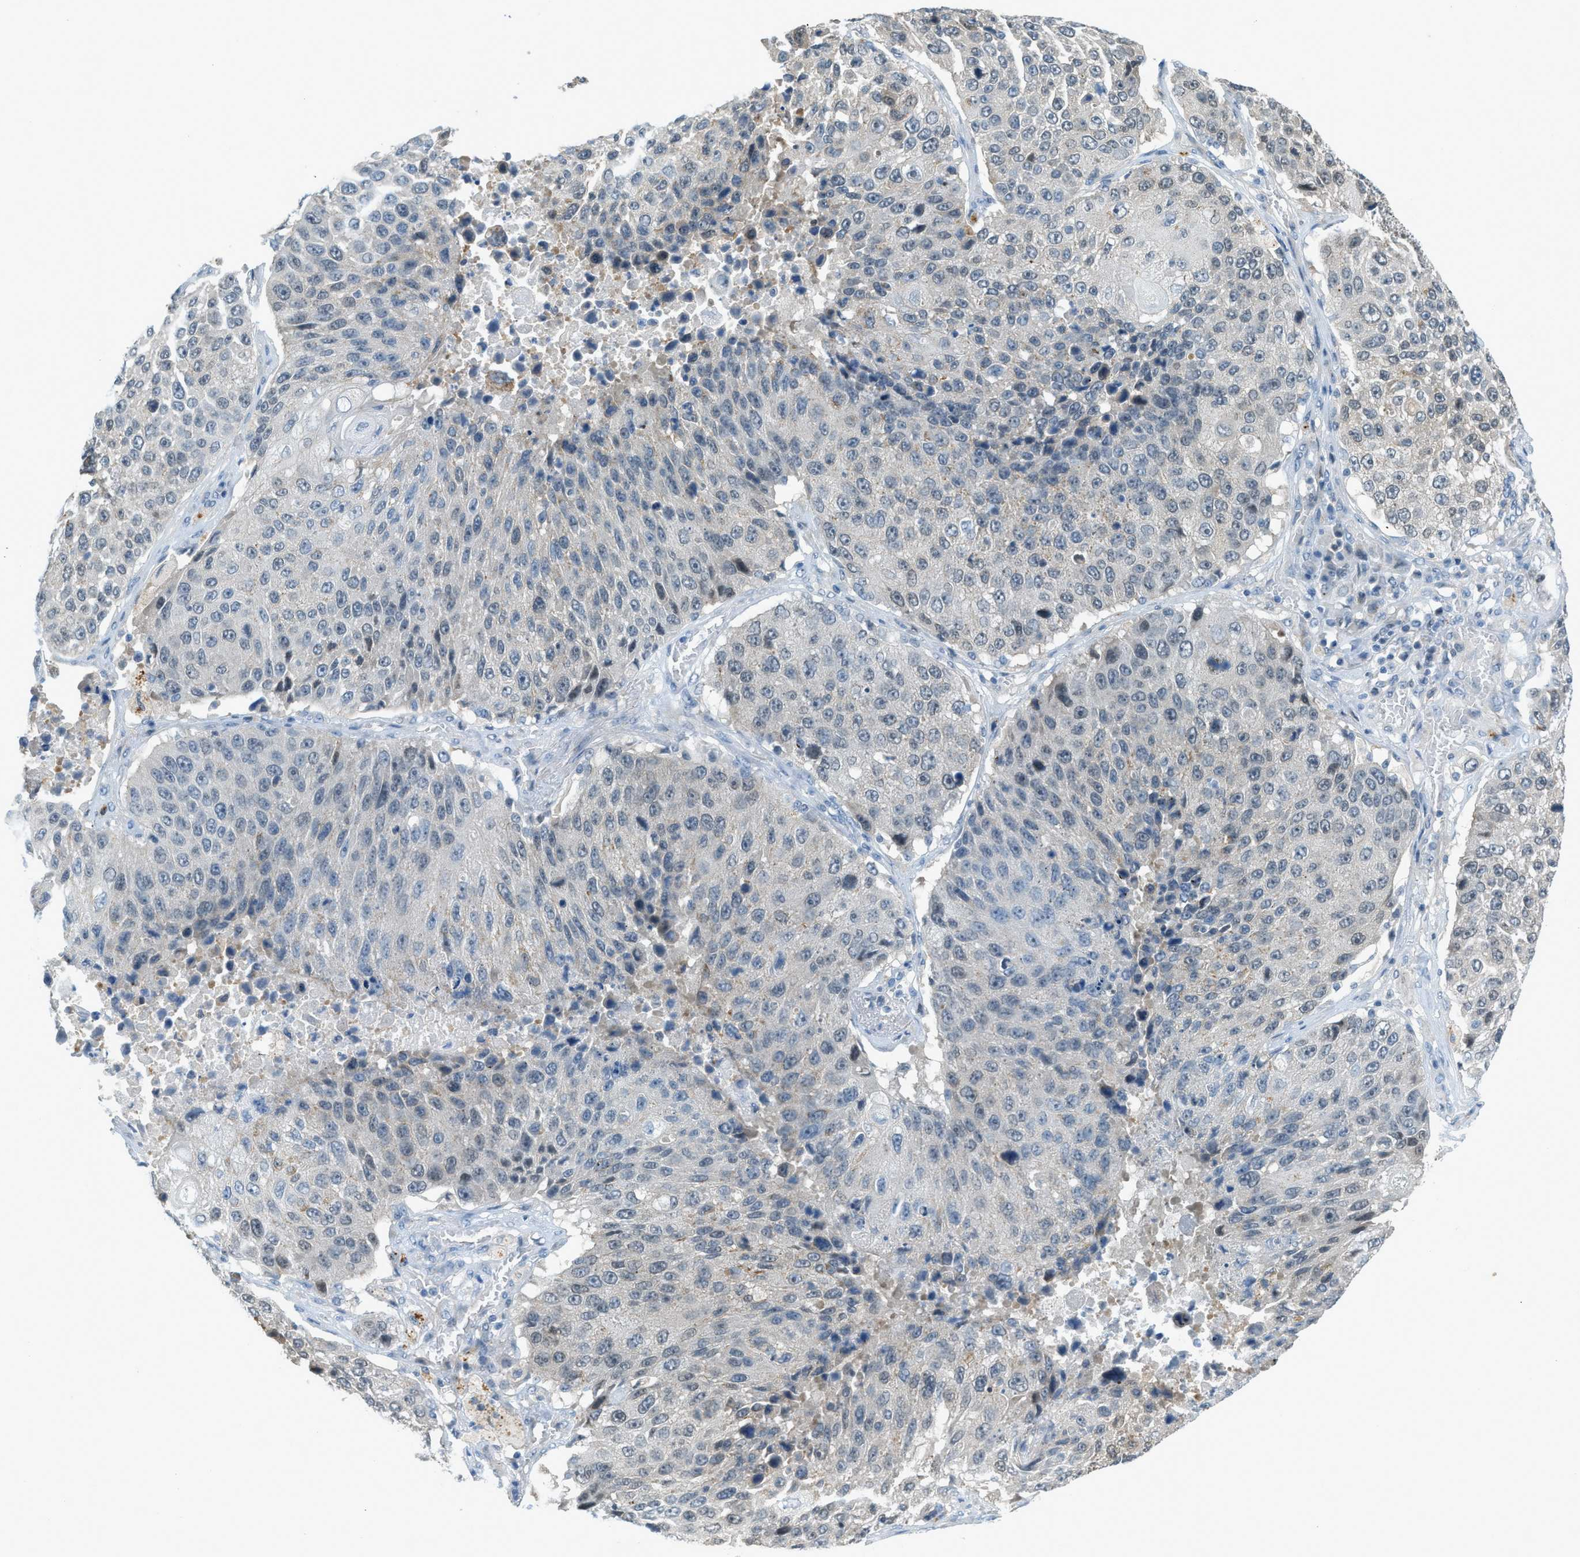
{"staining": {"intensity": "negative", "quantity": "none", "location": "none"}, "tissue": "lung cancer", "cell_type": "Tumor cells", "image_type": "cancer", "snomed": [{"axis": "morphology", "description": "Squamous cell carcinoma, NOS"}, {"axis": "topography", "description": "Lung"}], "caption": "Immunohistochemistry photomicrograph of squamous cell carcinoma (lung) stained for a protein (brown), which demonstrates no expression in tumor cells.", "gene": "NME8", "patient": {"sex": "male", "age": 61}}